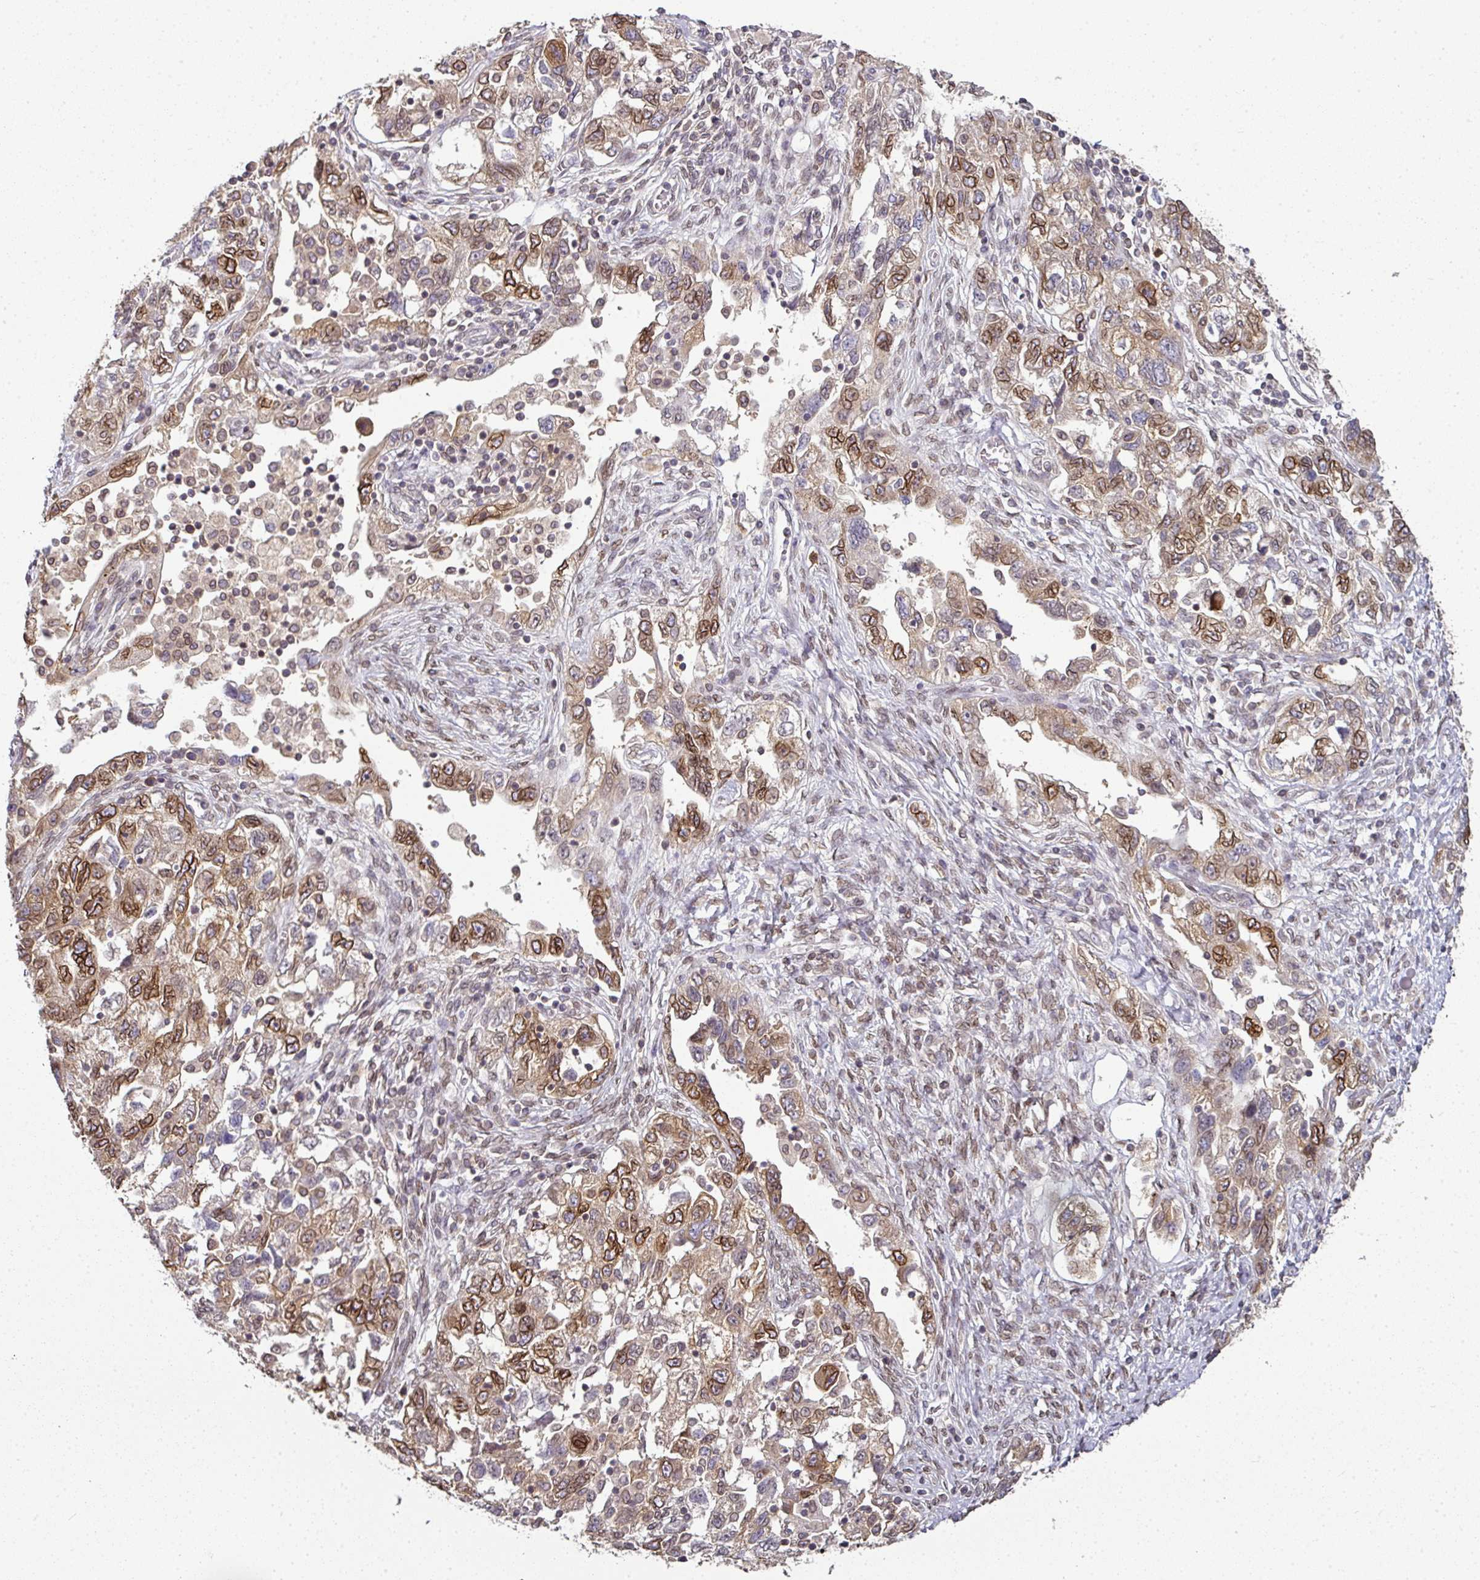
{"staining": {"intensity": "strong", "quantity": "25%-75%", "location": "cytoplasmic/membranous,nuclear"}, "tissue": "ovarian cancer", "cell_type": "Tumor cells", "image_type": "cancer", "snomed": [{"axis": "morphology", "description": "Carcinoma, NOS"}, {"axis": "morphology", "description": "Cystadenocarcinoma, serous, NOS"}, {"axis": "topography", "description": "Ovary"}], "caption": "A histopathology image of human ovarian cancer stained for a protein shows strong cytoplasmic/membranous and nuclear brown staining in tumor cells.", "gene": "RANGAP1", "patient": {"sex": "female", "age": 69}}